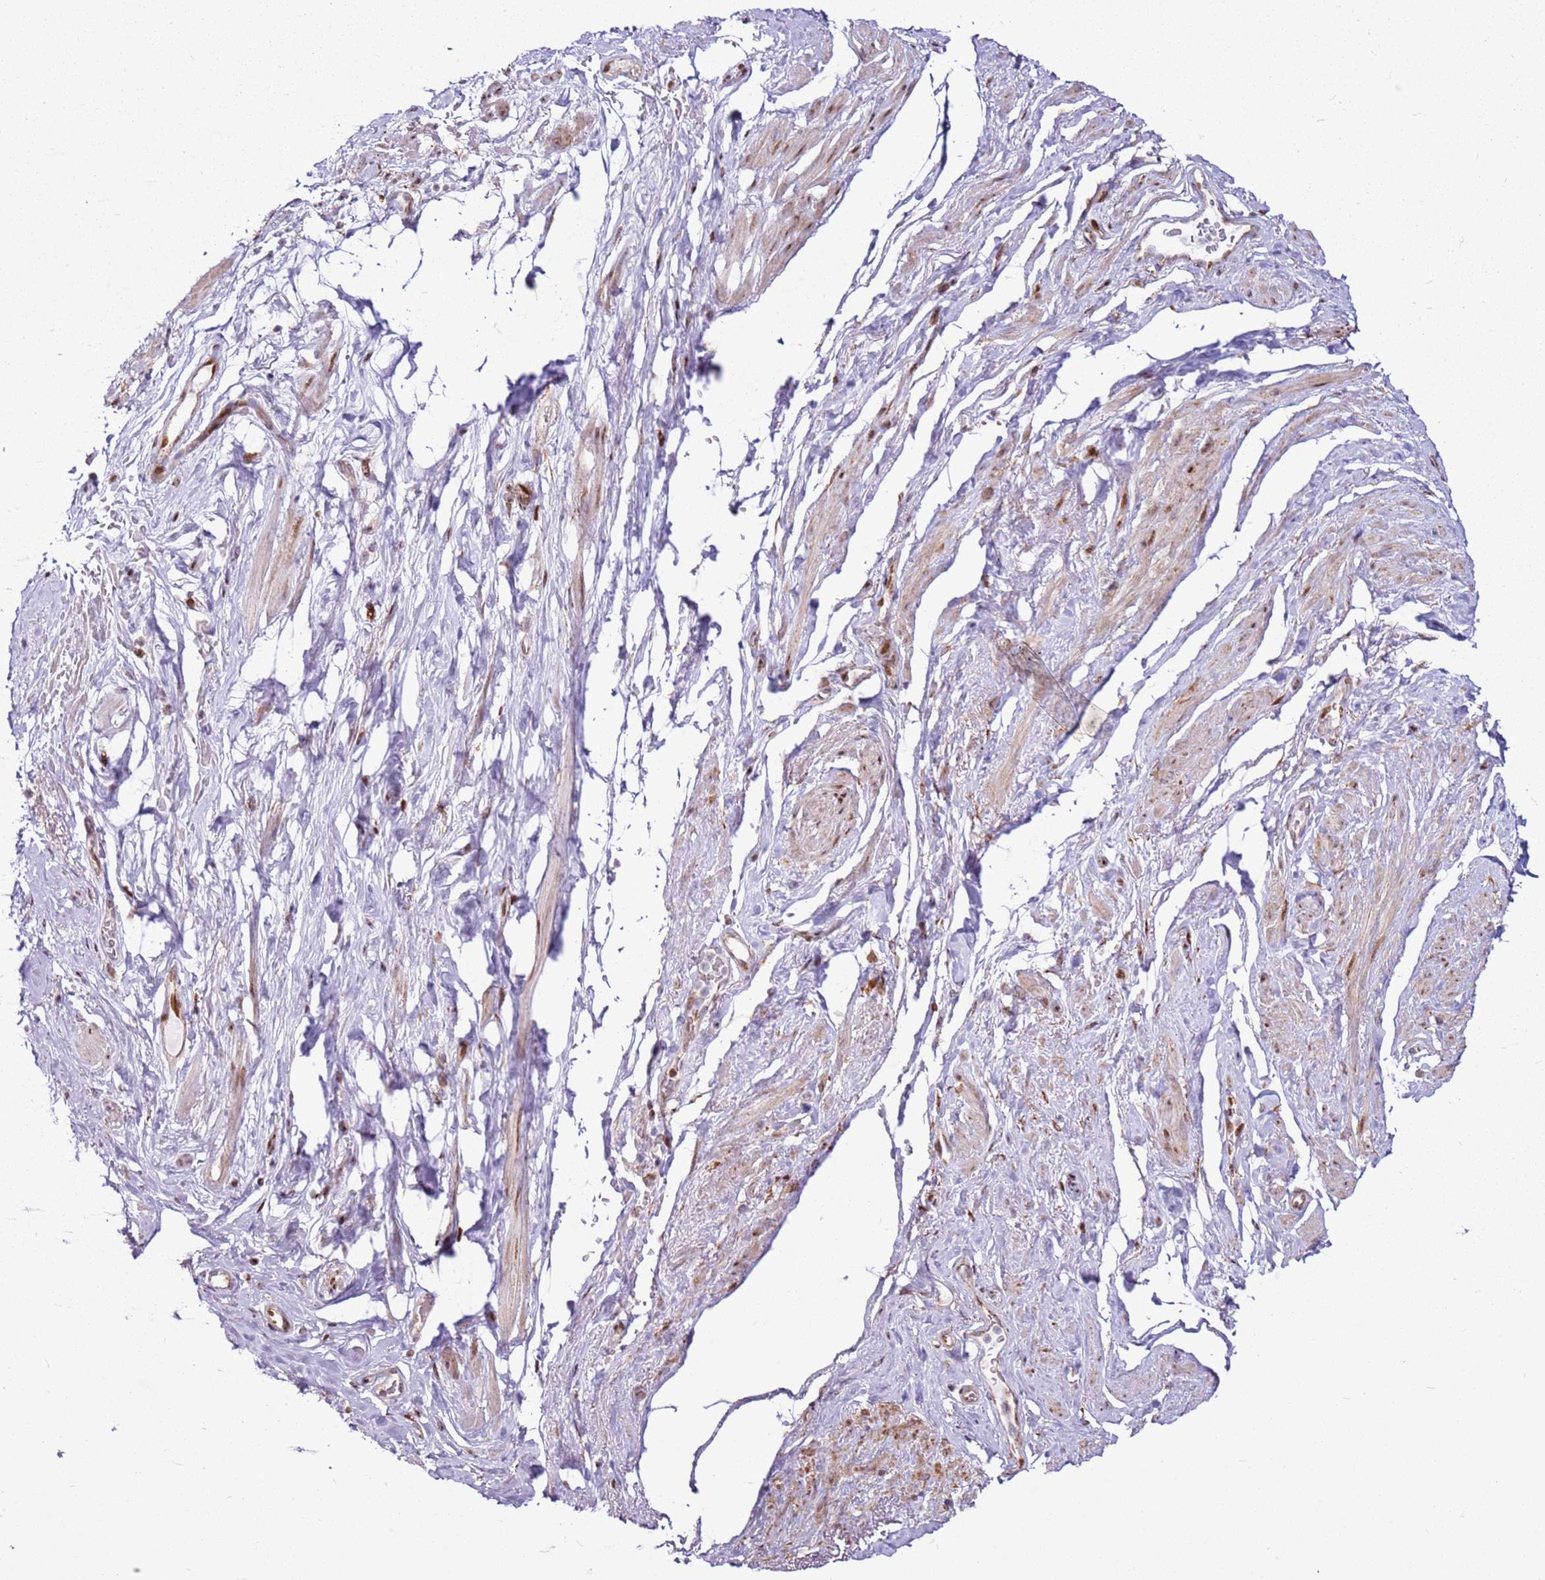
{"staining": {"intensity": "moderate", "quantity": "25%-75%", "location": "cytoplasmic/membranous,nuclear"}, "tissue": "smooth muscle", "cell_type": "Smooth muscle cells", "image_type": "normal", "snomed": [{"axis": "morphology", "description": "Normal tissue, NOS"}, {"axis": "topography", "description": "Smooth muscle"}, {"axis": "topography", "description": "Peripheral nerve tissue"}], "caption": "IHC photomicrograph of normal smooth muscle: human smooth muscle stained using immunohistochemistry demonstrates medium levels of moderate protein expression localized specifically in the cytoplasmic/membranous,nuclear of smooth muscle cells, appearing as a cytoplasmic/membranous,nuclear brown color.", "gene": "PCTP", "patient": {"sex": "male", "age": 69}}